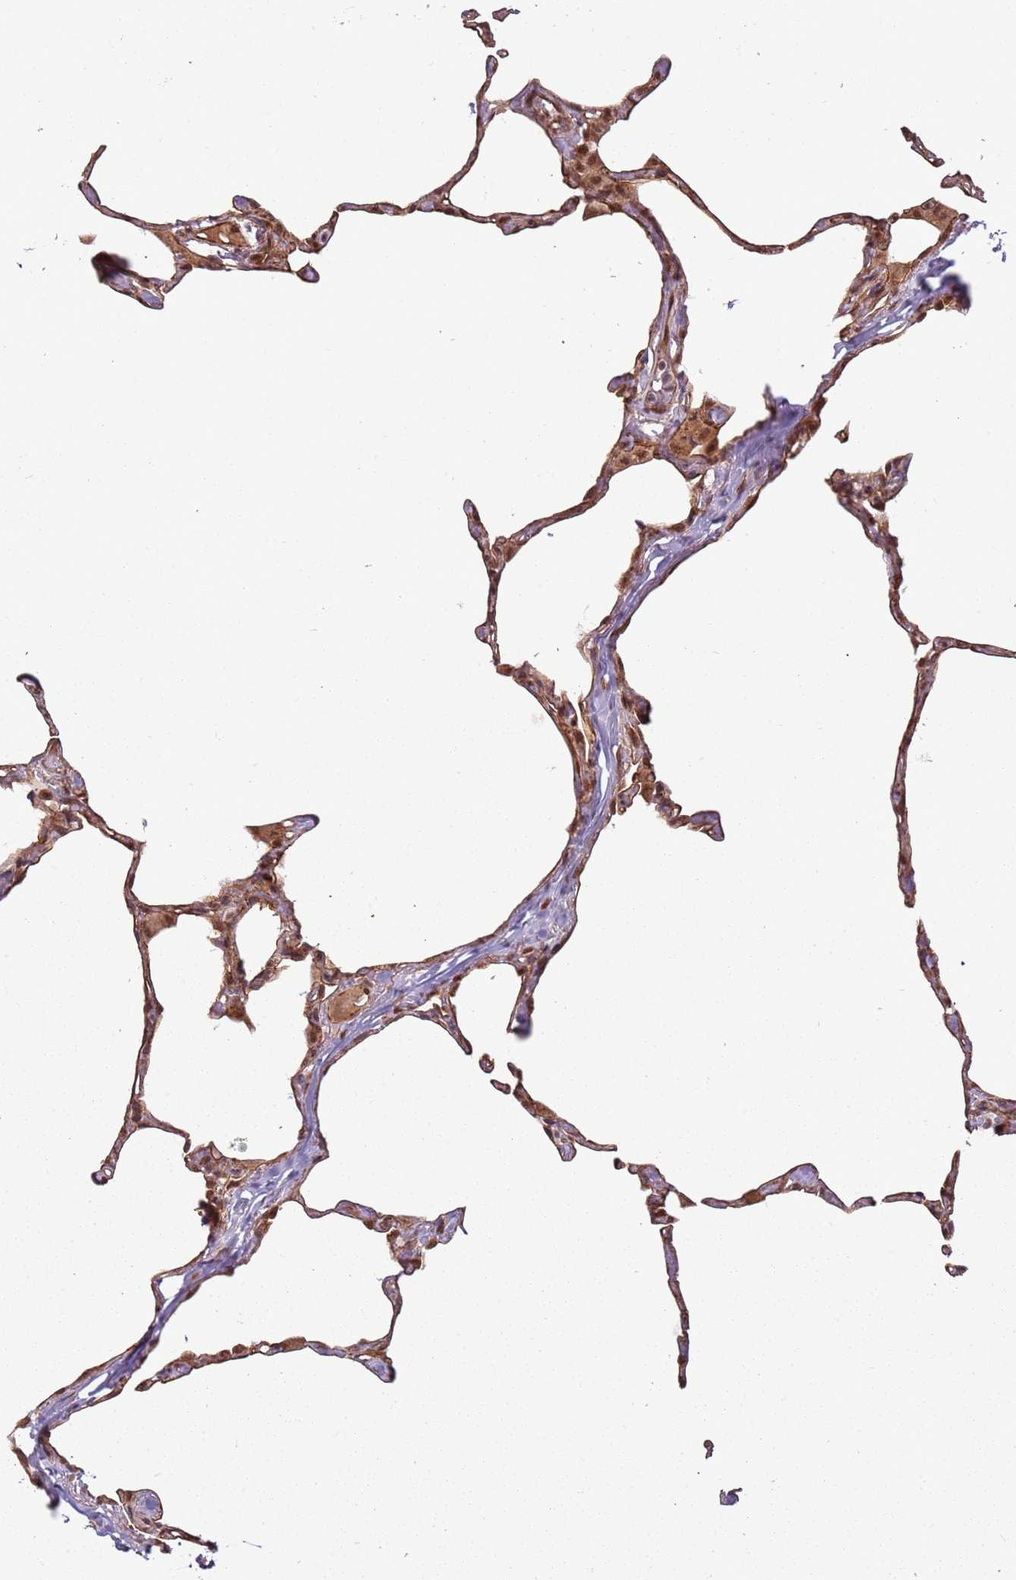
{"staining": {"intensity": "moderate", "quantity": "25%-75%", "location": "cytoplasmic/membranous,nuclear"}, "tissue": "lung", "cell_type": "Alveolar cells", "image_type": "normal", "snomed": [{"axis": "morphology", "description": "Normal tissue, NOS"}, {"axis": "topography", "description": "Lung"}], "caption": "Moderate cytoplasmic/membranous,nuclear expression is seen in approximately 25%-75% of alveolar cells in normal lung.", "gene": "POLR3H", "patient": {"sex": "male", "age": 65}}